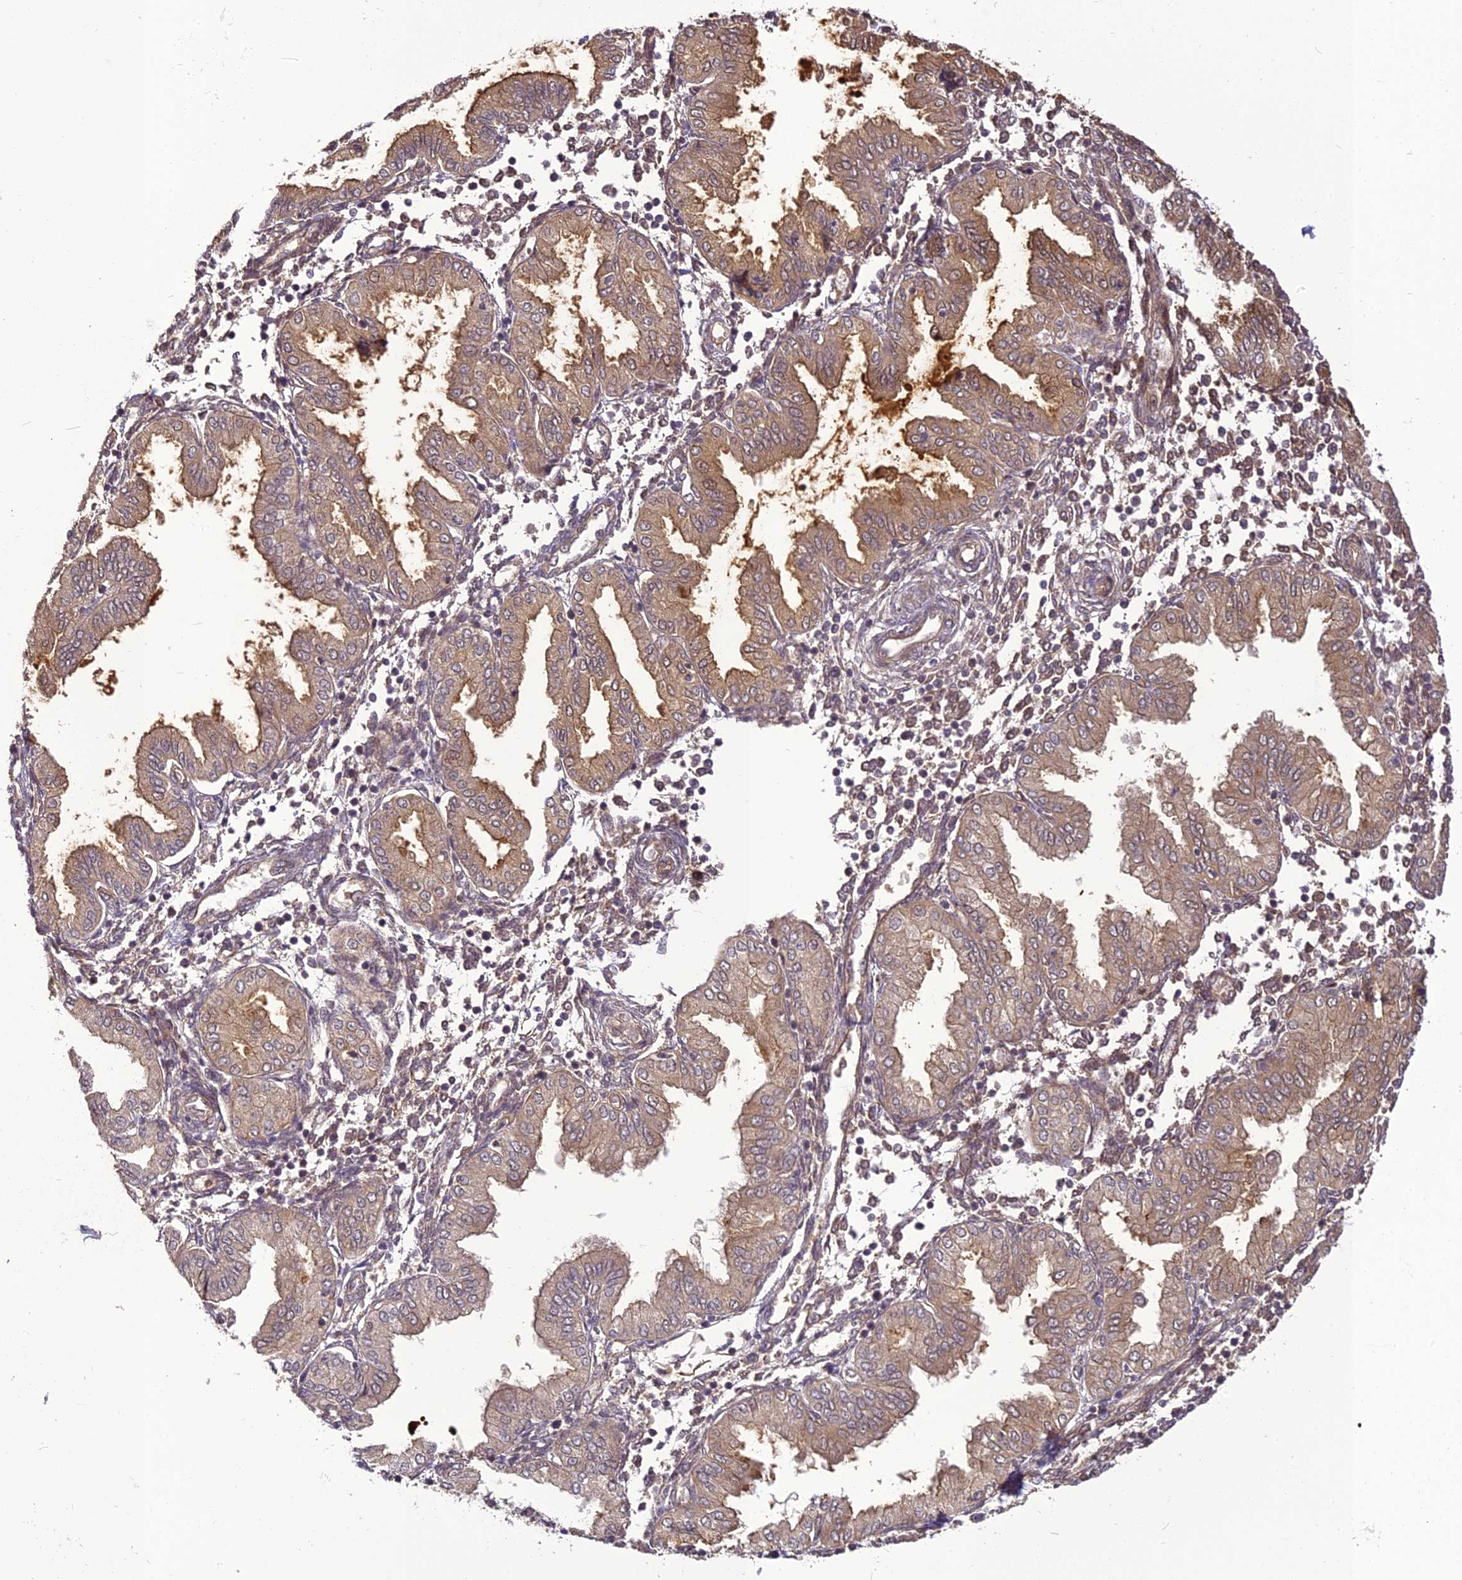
{"staining": {"intensity": "moderate", "quantity": "25%-75%", "location": "cytoplasmic/membranous"}, "tissue": "endometrium", "cell_type": "Cells in endometrial stroma", "image_type": "normal", "snomed": [{"axis": "morphology", "description": "Normal tissue, NOS"}, {"axis": "topography", "description": "Endometrium"}], "caption": "A micrograph of human endometrium stained for a protein demonstrates moderate cytoplasmic/membranous brown staining in cells in endometrial stroma.", "gene": "BCDIN3D", "patient": {"sex": "female", "age": 53}}